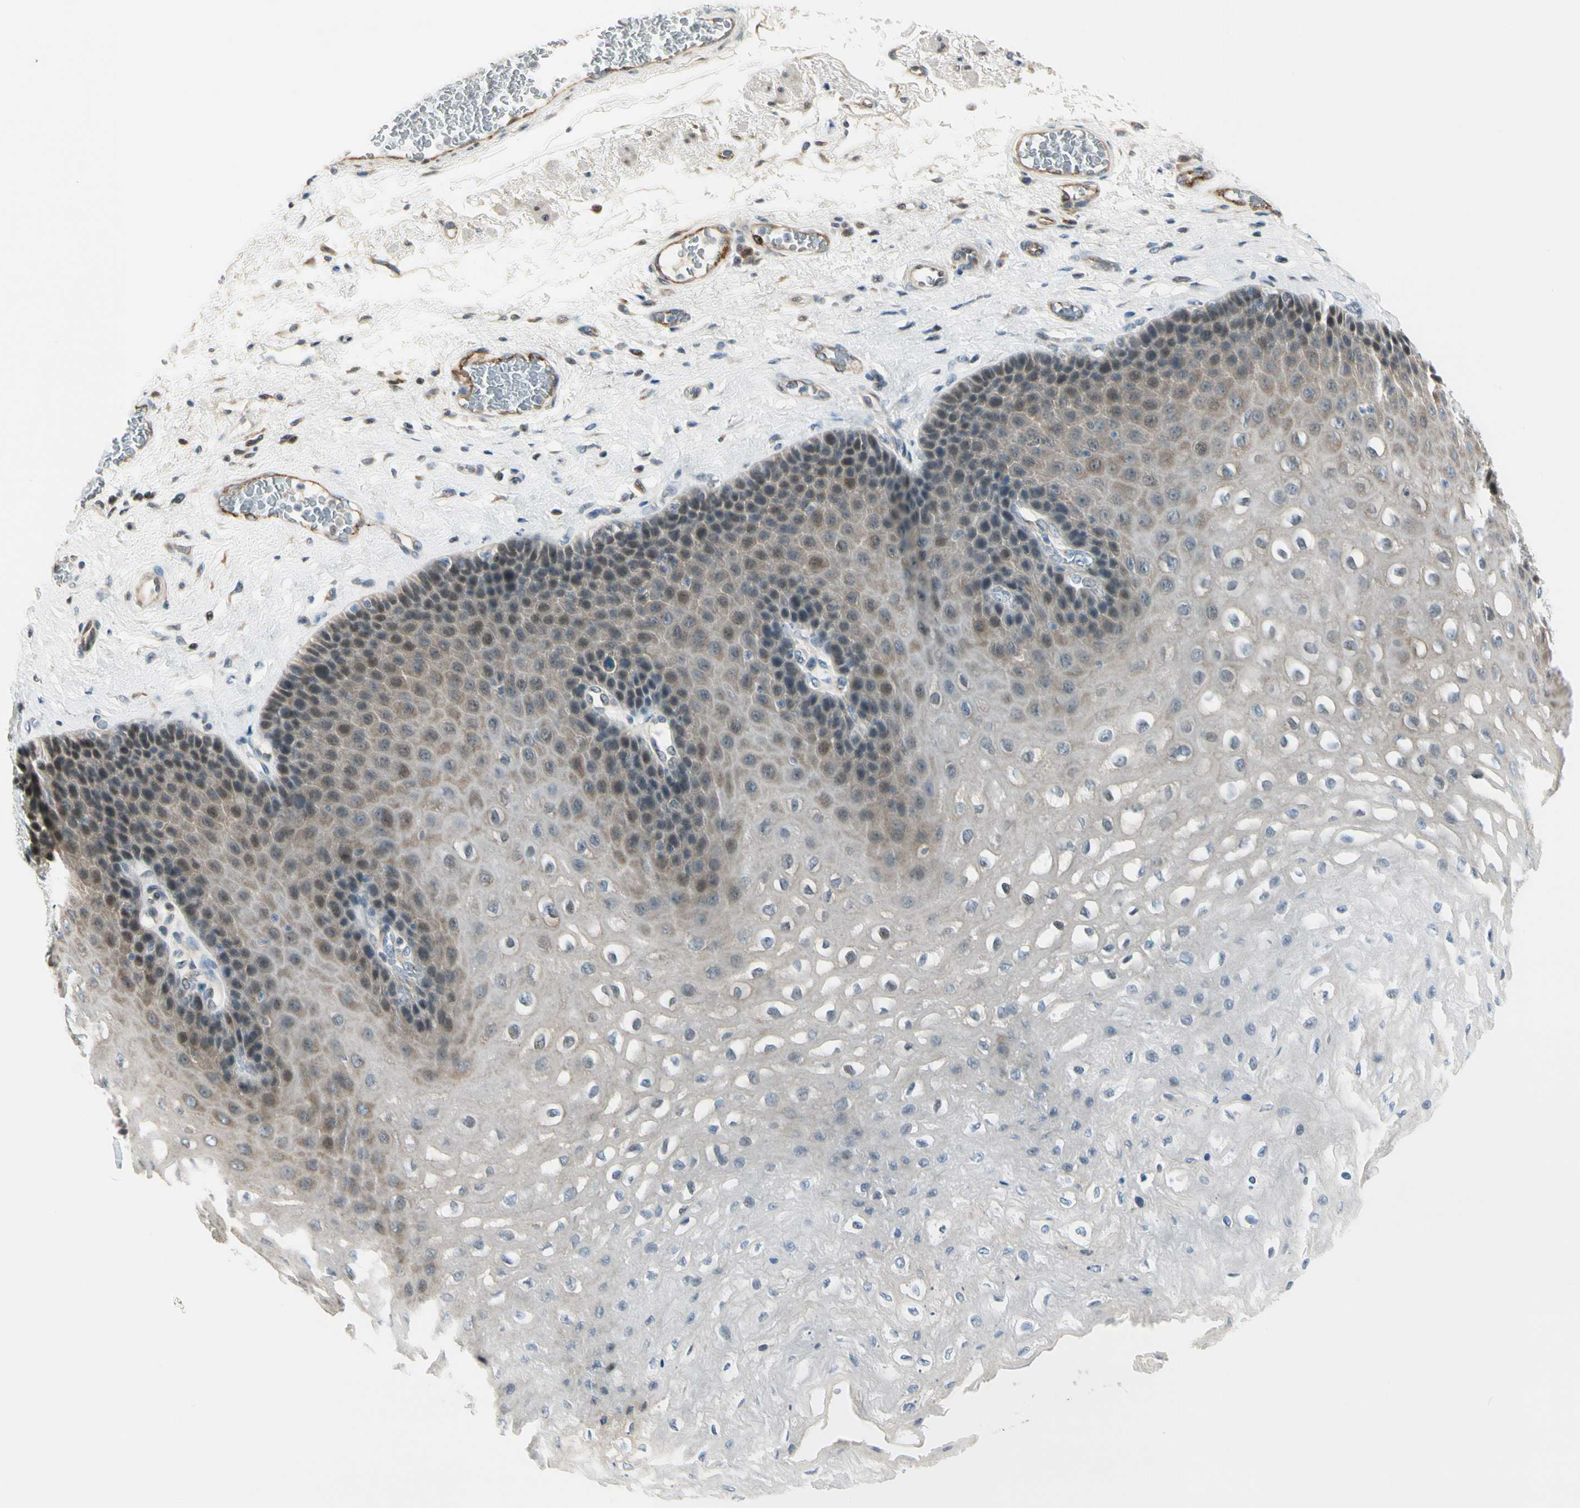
{"staining": {"intensity": "weak", "quantity": "25%-75%", "location": "cytoplasmic/membranous,nuclear"}, "tissue": "esophagus", "cell_type": "Squamous epithelial cells", "image_type": "normal", "snomed": [{"axis": "morphology", "description": "Normal tissue, NOS"}, {"axis": "topography", "description": "Esophagus"}], "caption": "Immunohistochemistry (IHC) of unremarkable human esophagus reveals low levels of weak cytoplasmic/membranous,nuclear expression in about 25%-75% of squamous epithelial cells.", "gene": "NPDC1", "patient": {"sex": "female", "age": 72}}